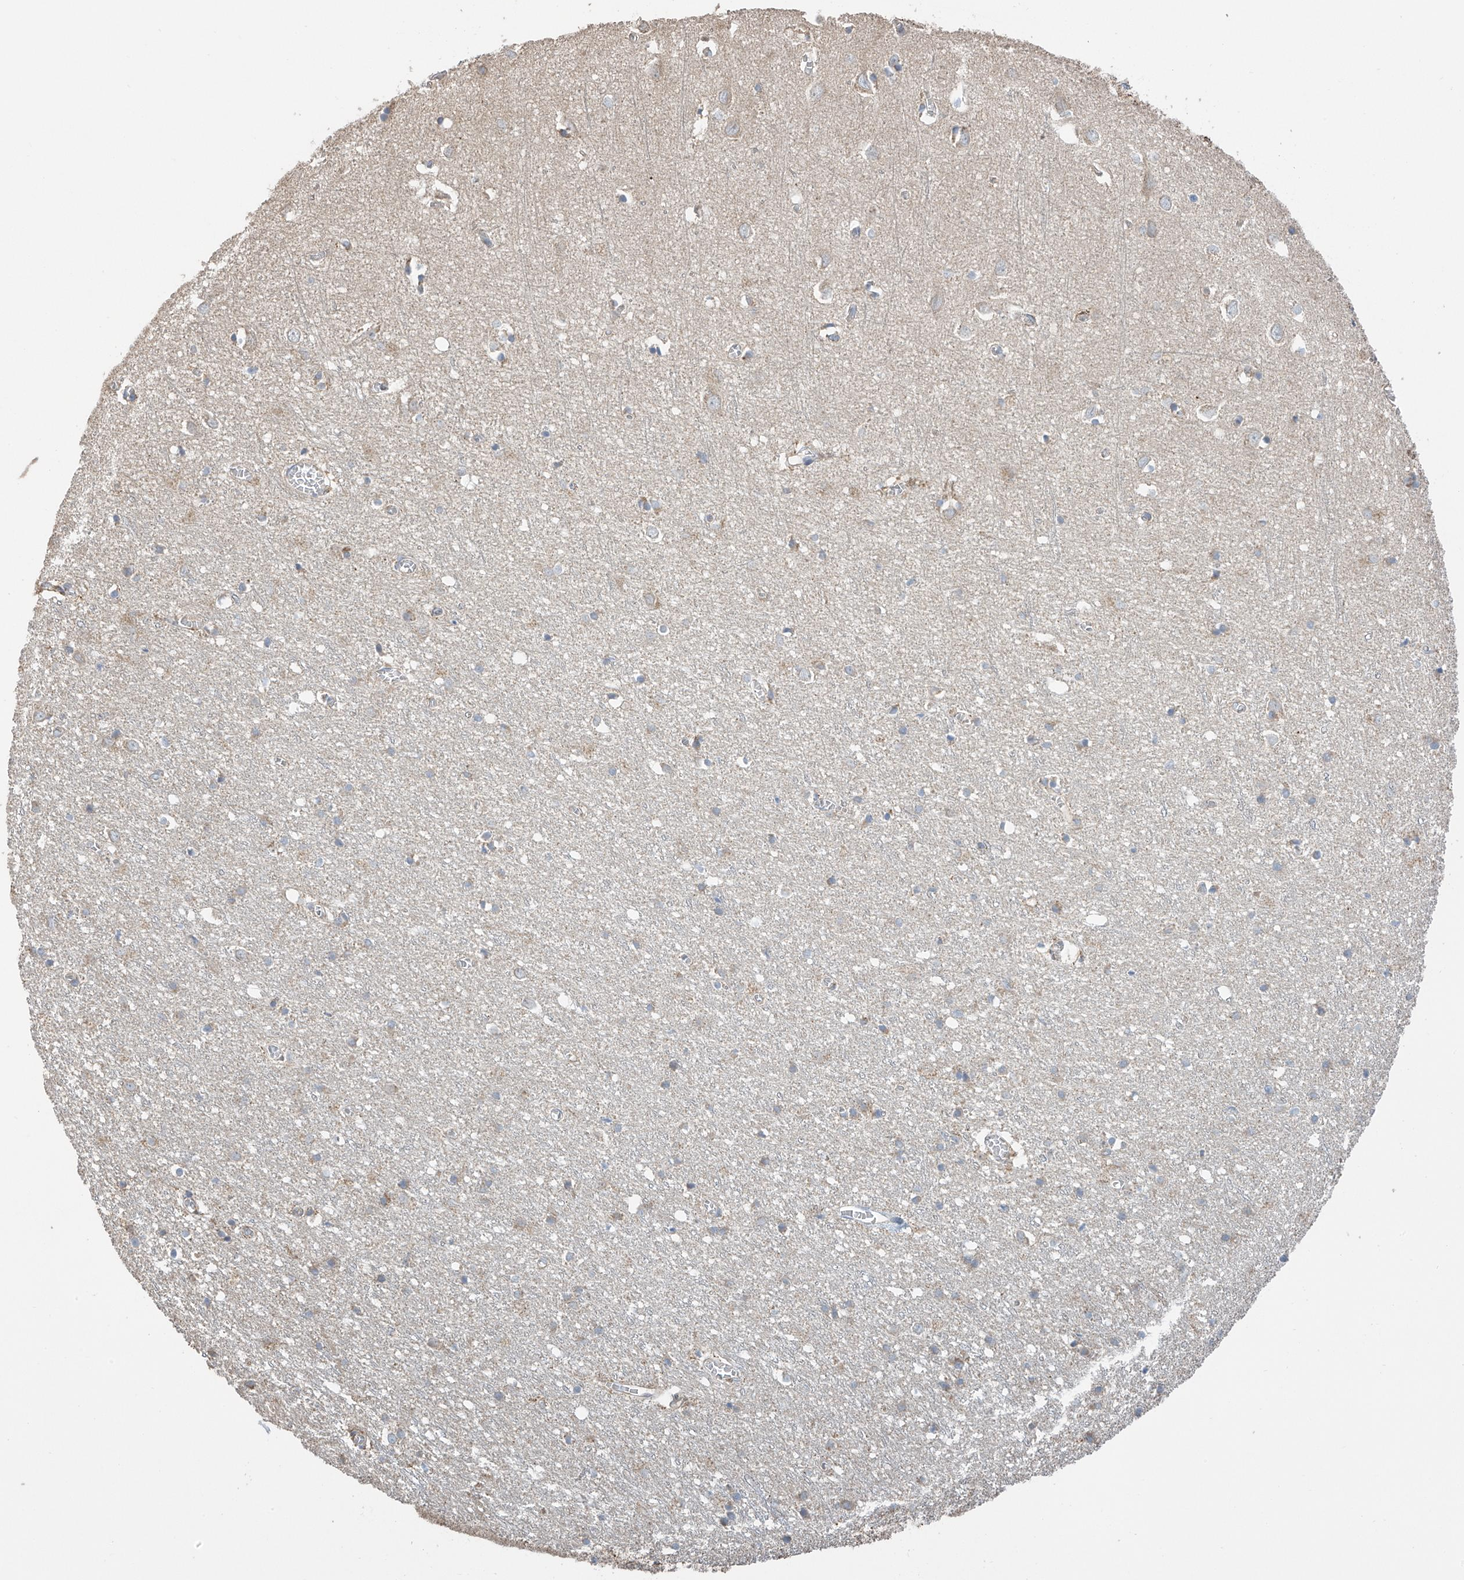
{"staining": {"intensity": "negative", "quantity": "none", "location": "none"}, "tissue": "cerebral cortex", "cell_type": "Endothelial cells", "image_type": "normal", "snomed": [{"axis": "morphology", "description": "Normal tissue, NOS"}, {"axis": "topography", "description": "Cerebral cortex"}], "caption": "This is an immunohistochemistry (IHC) image of unremarkable human cerebral cortex. There is no expression in endothelial cells.", "gene": "PNPT1", "patient": {"sex": "female", "age": 64}}